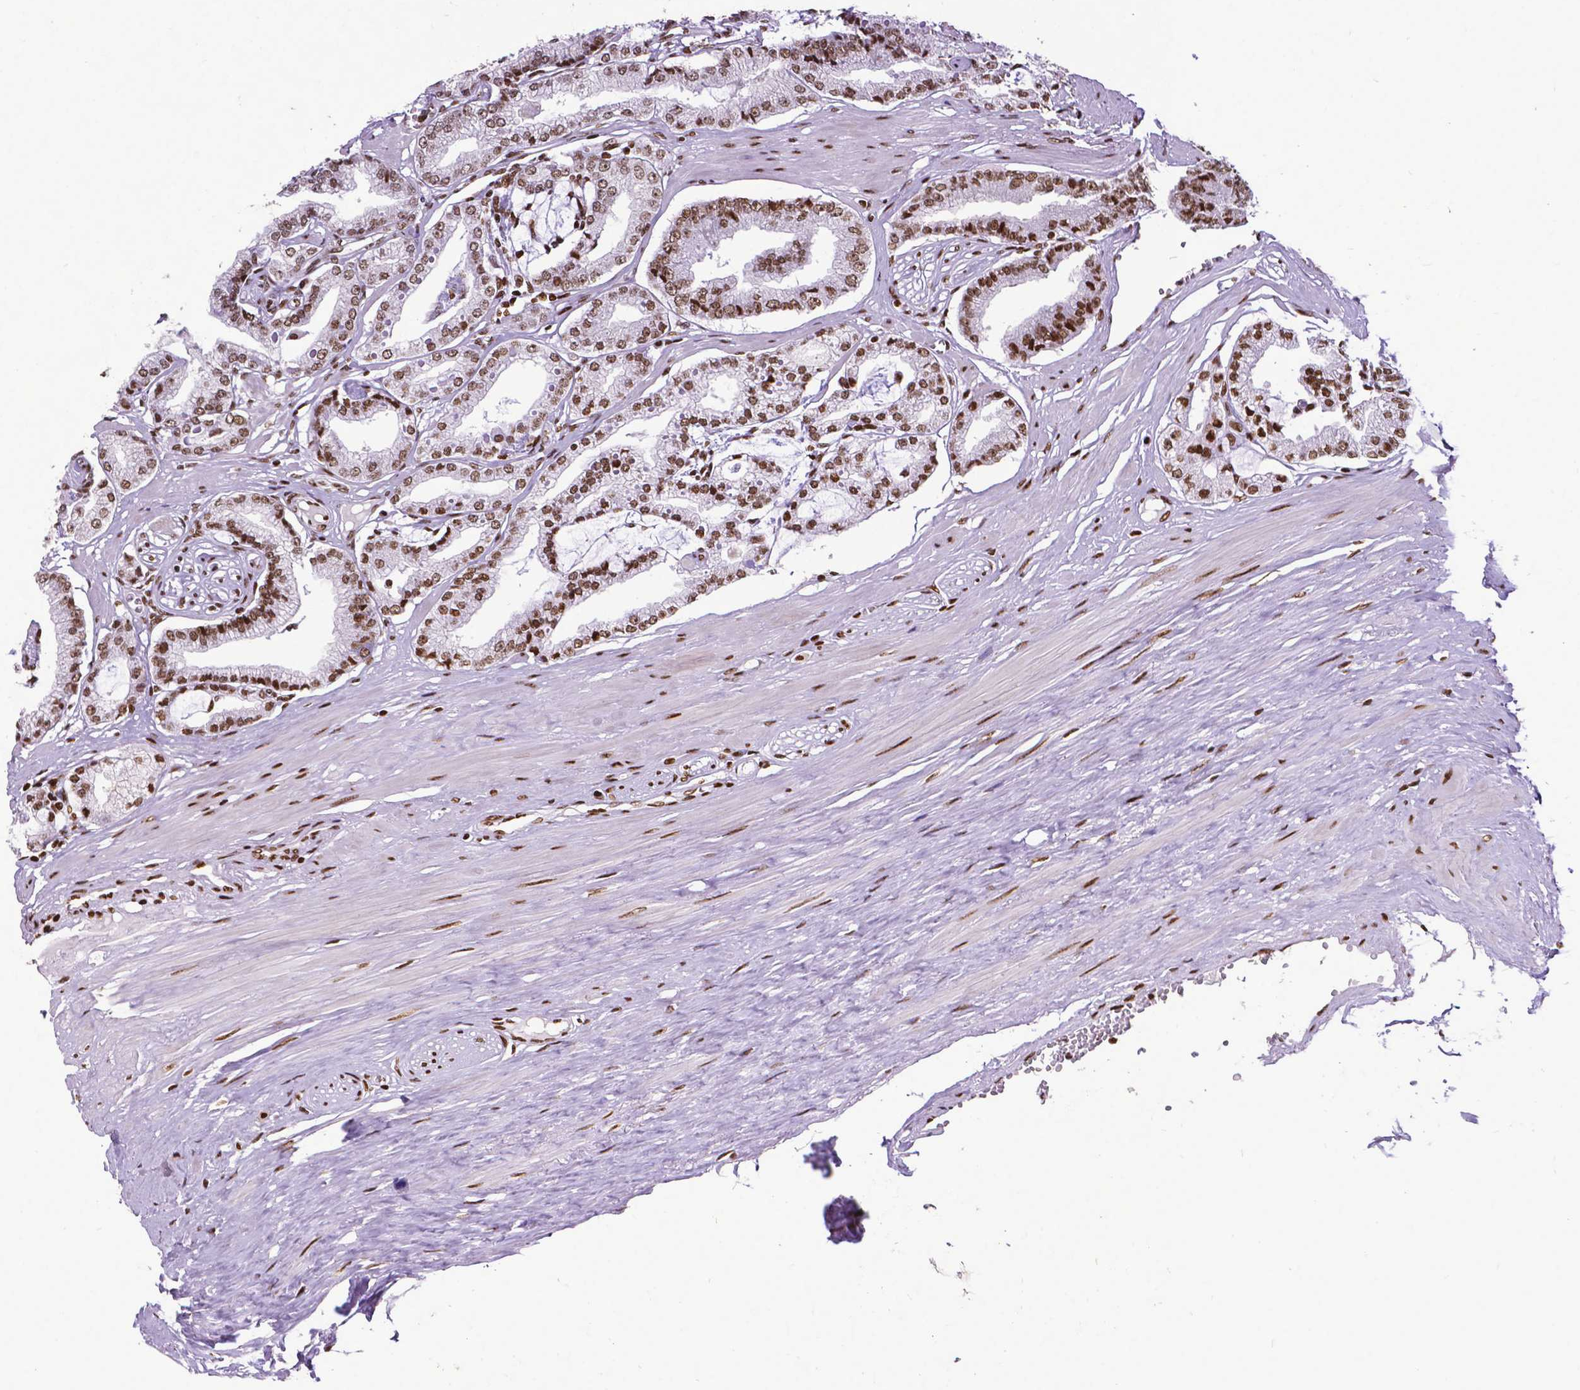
{"staining": {"intensity": "strong", "quantity": "25%-75%", "location": "nuclear"}, "tissue": "prostate cancer", "cell_type": "Tumor cells", "image_type": "cancer", "snomed": [{"axis": "morphology", "description": "Adenocarcinoma, High grade"}, {"axis": "topography", "description": "Prostate"}], "caption": "Immunohistochemical staining of human prostate cancer shows high levels of strong nuclear protein staining in about 25%-75% of tumor cells.", "gene": "CTCF", "patient": {"sex": "male", "age": 71}}